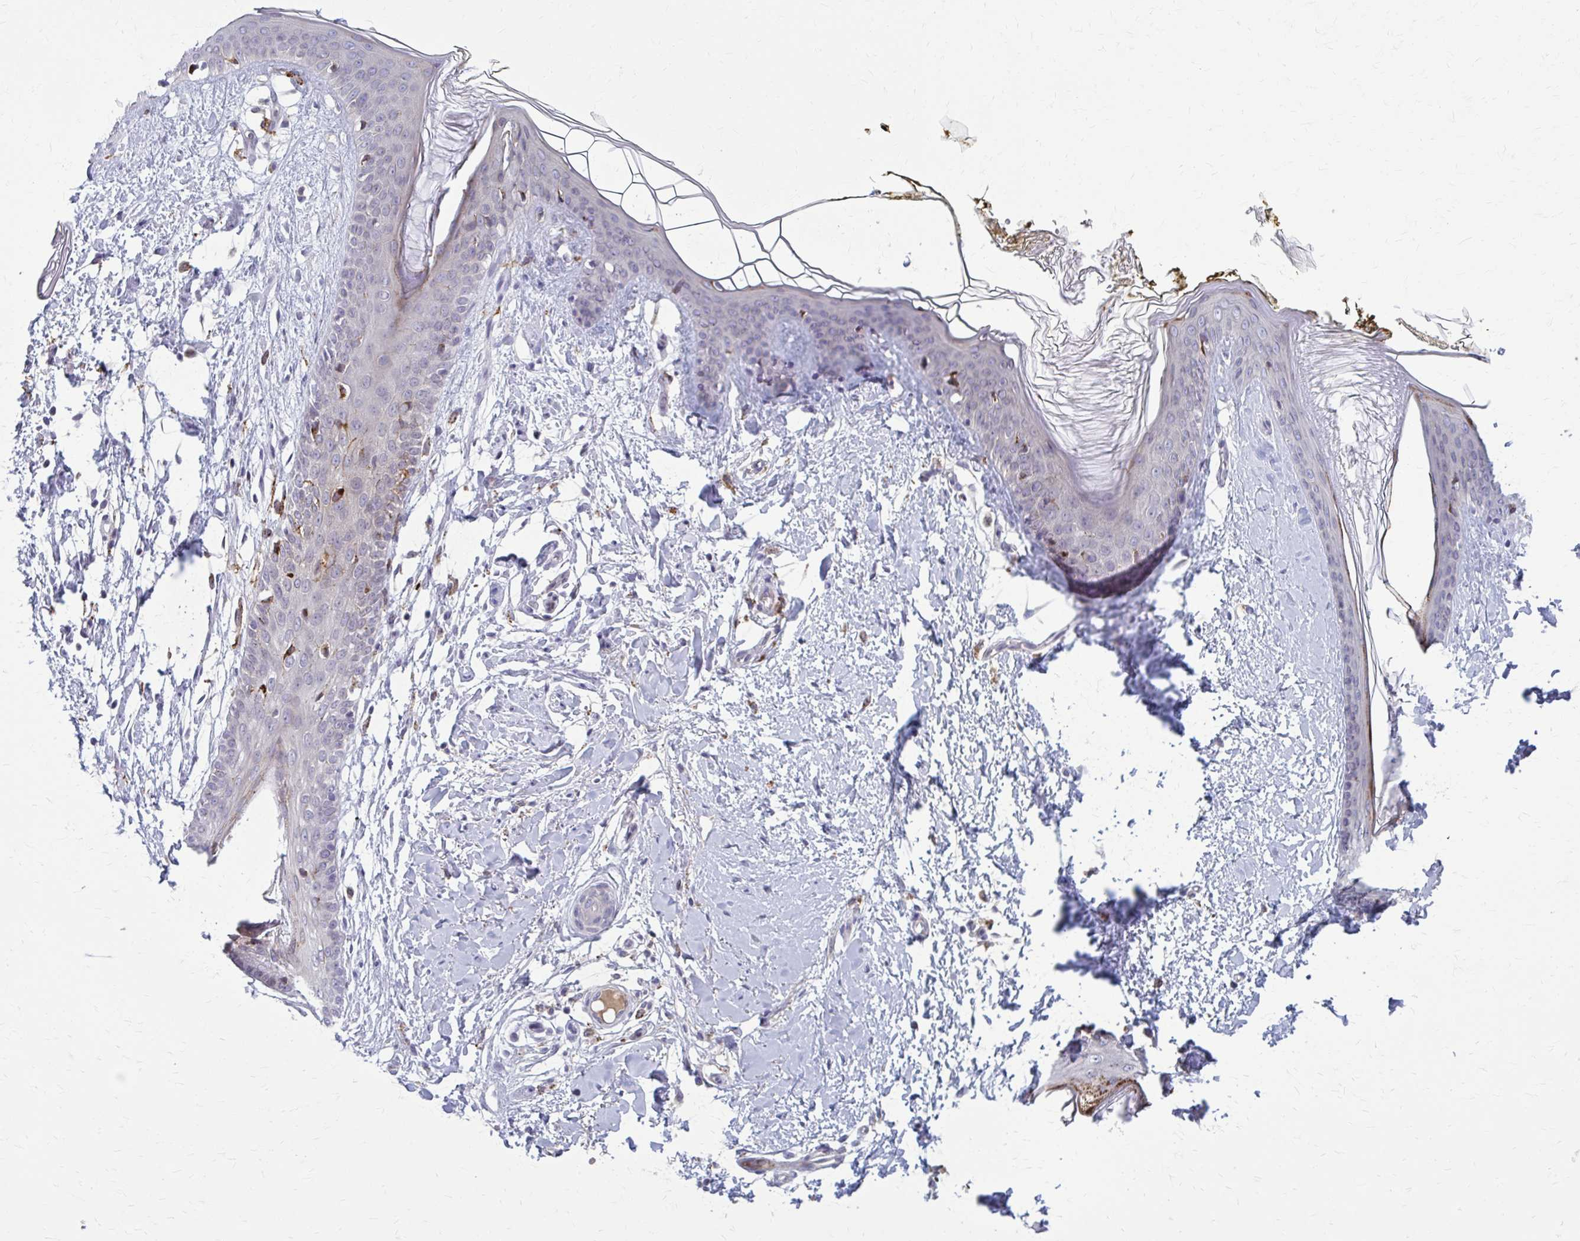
{"staining": {"intensity": "negative", "quantity": "none", "location": "none"}, "tissue": "skin", "cell_type": "Fibroblasts", "image_type": "normal", "snomed": [{"axis": "morphology", "description": "Normal tissue, NOS"}, {"axis": "topography", "description": "Skin"}], "caption": "This micrograph is of unremarkable skin stained with immunohistochemistry (IHC) to label a protein in brown with the nuclei are counter-stained blue. There is no positivity in fibroblasts.", "gene": "MCRIP2", "patient": {"sex": "female", "age": 34}}